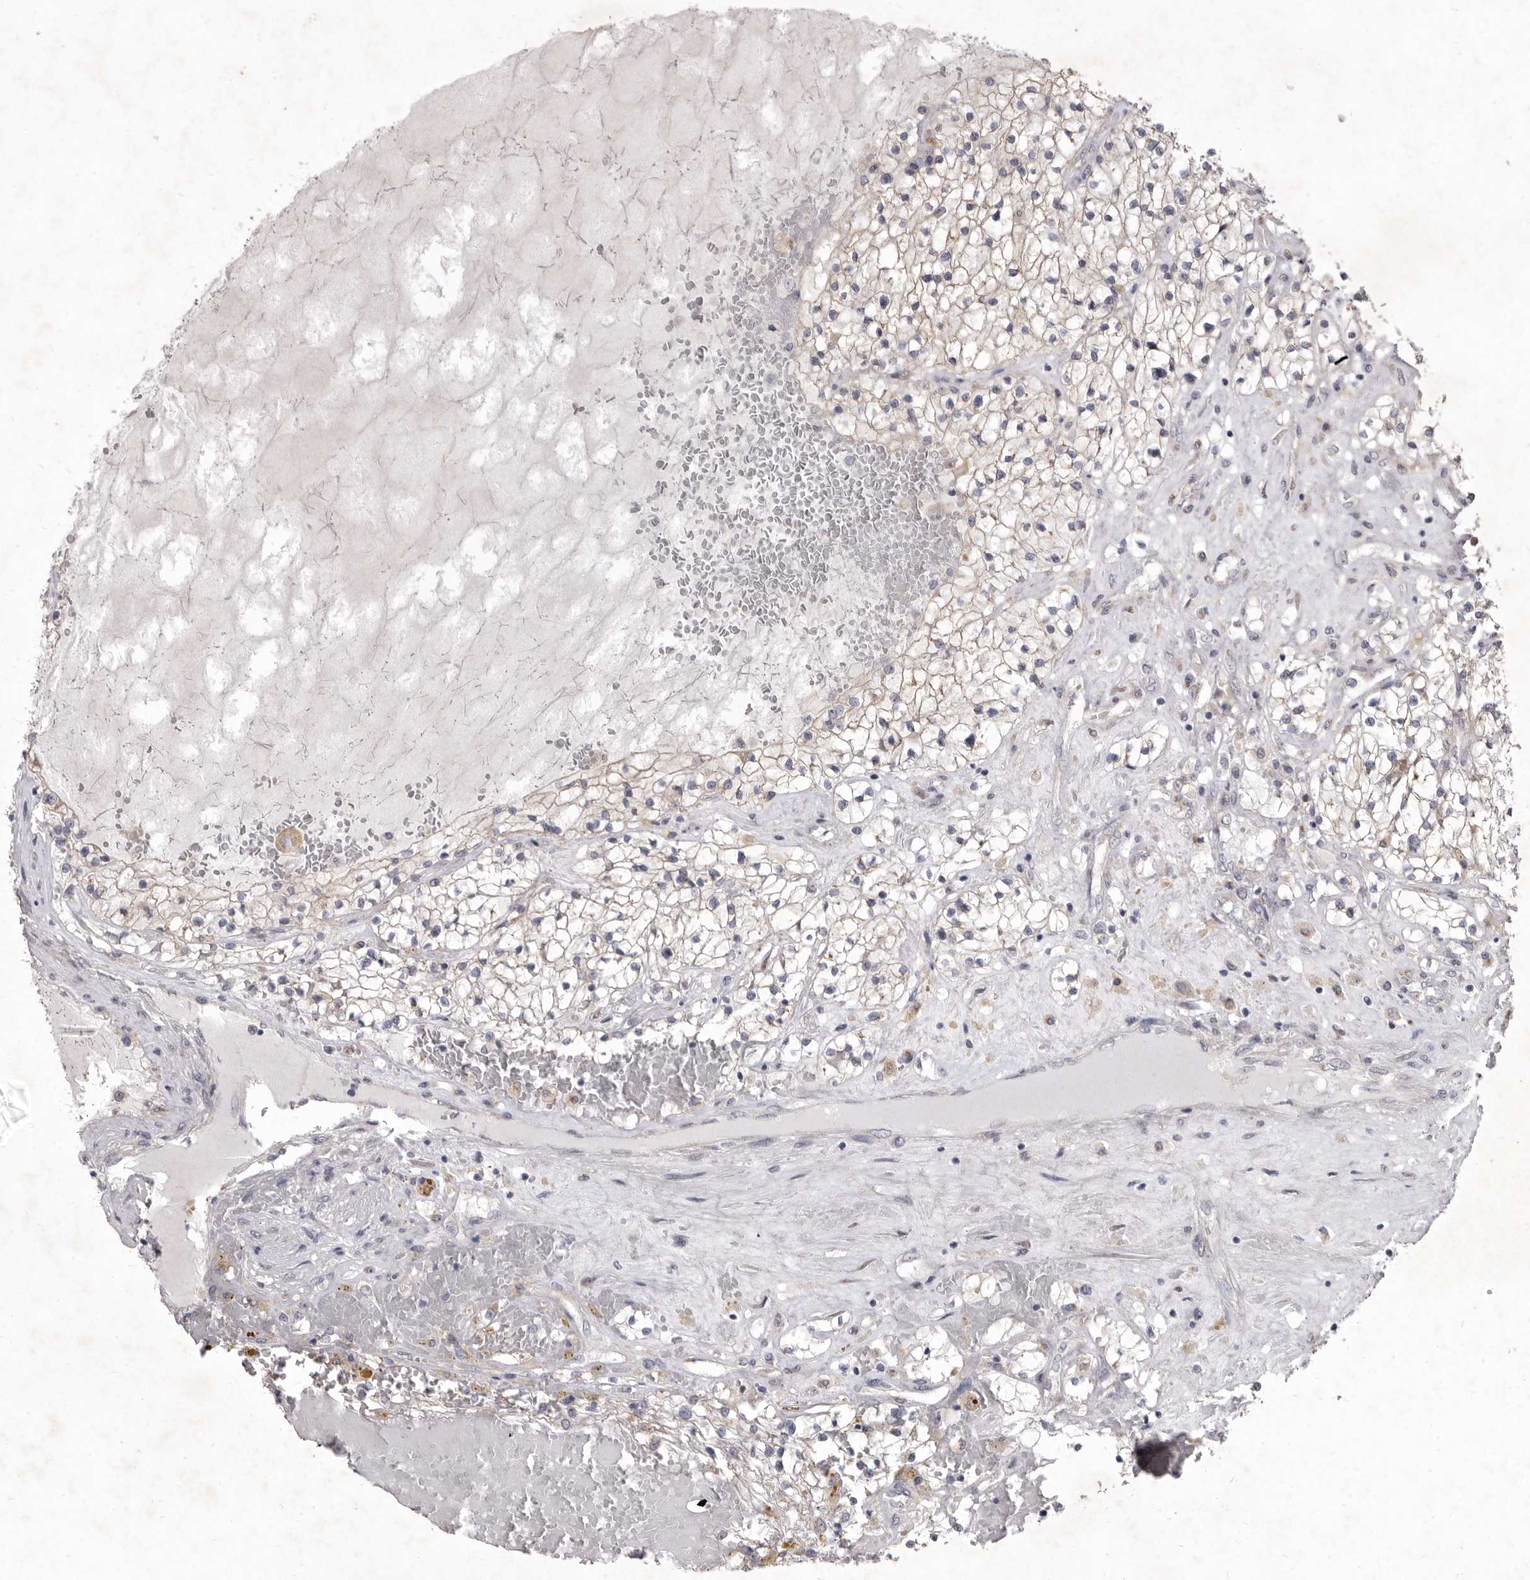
{"staining": {"intensity": "weak", "quantity": ">75%", "location": "cytoplasmic/membranous"}, "tissue": "renal cancer", "cell_type": "Tumor cells", "image_type": "cancer", "snomed": [{"axis": "morphology", "description": "Normal tissue, NOS"}, {"axis": "morphology", "description": "Adenocarcinoma, NOS"}, {"axis": "topography", "description": "Kidney"}], "caption": "Renal adenocarcinoma tissue exhibits weak cytoplasmic/membranous staining in about >75% of tumor cells, visualized by immunohistochemistry.", "gene": "P2RX6", "patient": {"sex": "male", "age": 68}}